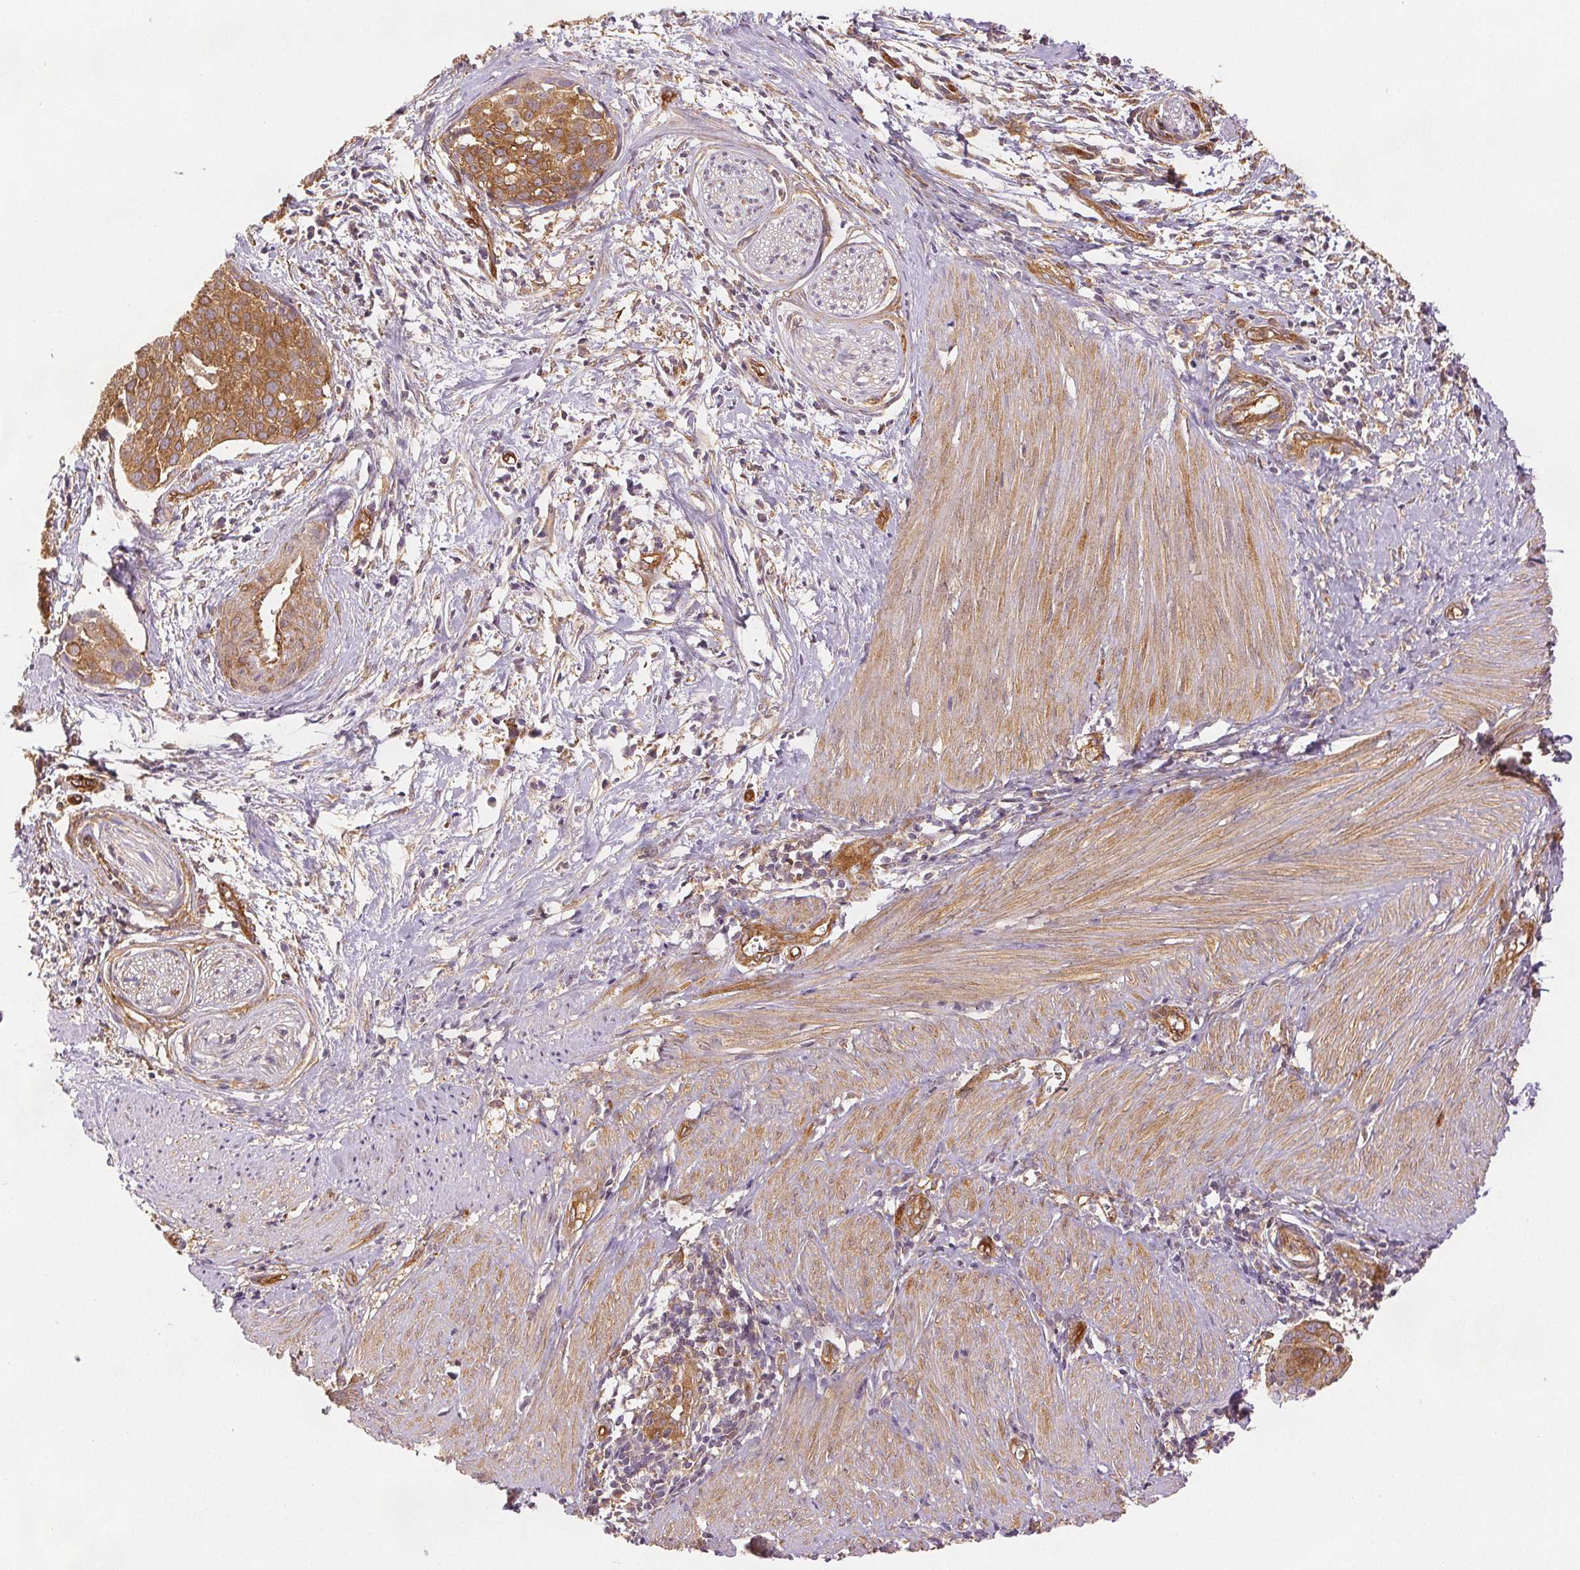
{"staining": {"intensity": "moderate", "quantity": ">75%", "location": "cytoplasmic/membranous"}, "tissue": "cervical cancer", "cell_type": "Tumor cells", "image_type": "cancer", "snomed": [{"axis": "morphology", "description": "Squamous cell carcinoma, NOS"}, {"axis": "topography", "description": "Cervix"}], "caption": "Cervical cancer was stained to show a protein in brown. There is medium levels of moderate cytoplasmic/membranous positivity in about >75% of tumor cells.", "gene": "DIAPH2", "patient": {"sex": "female", "age": 39}}